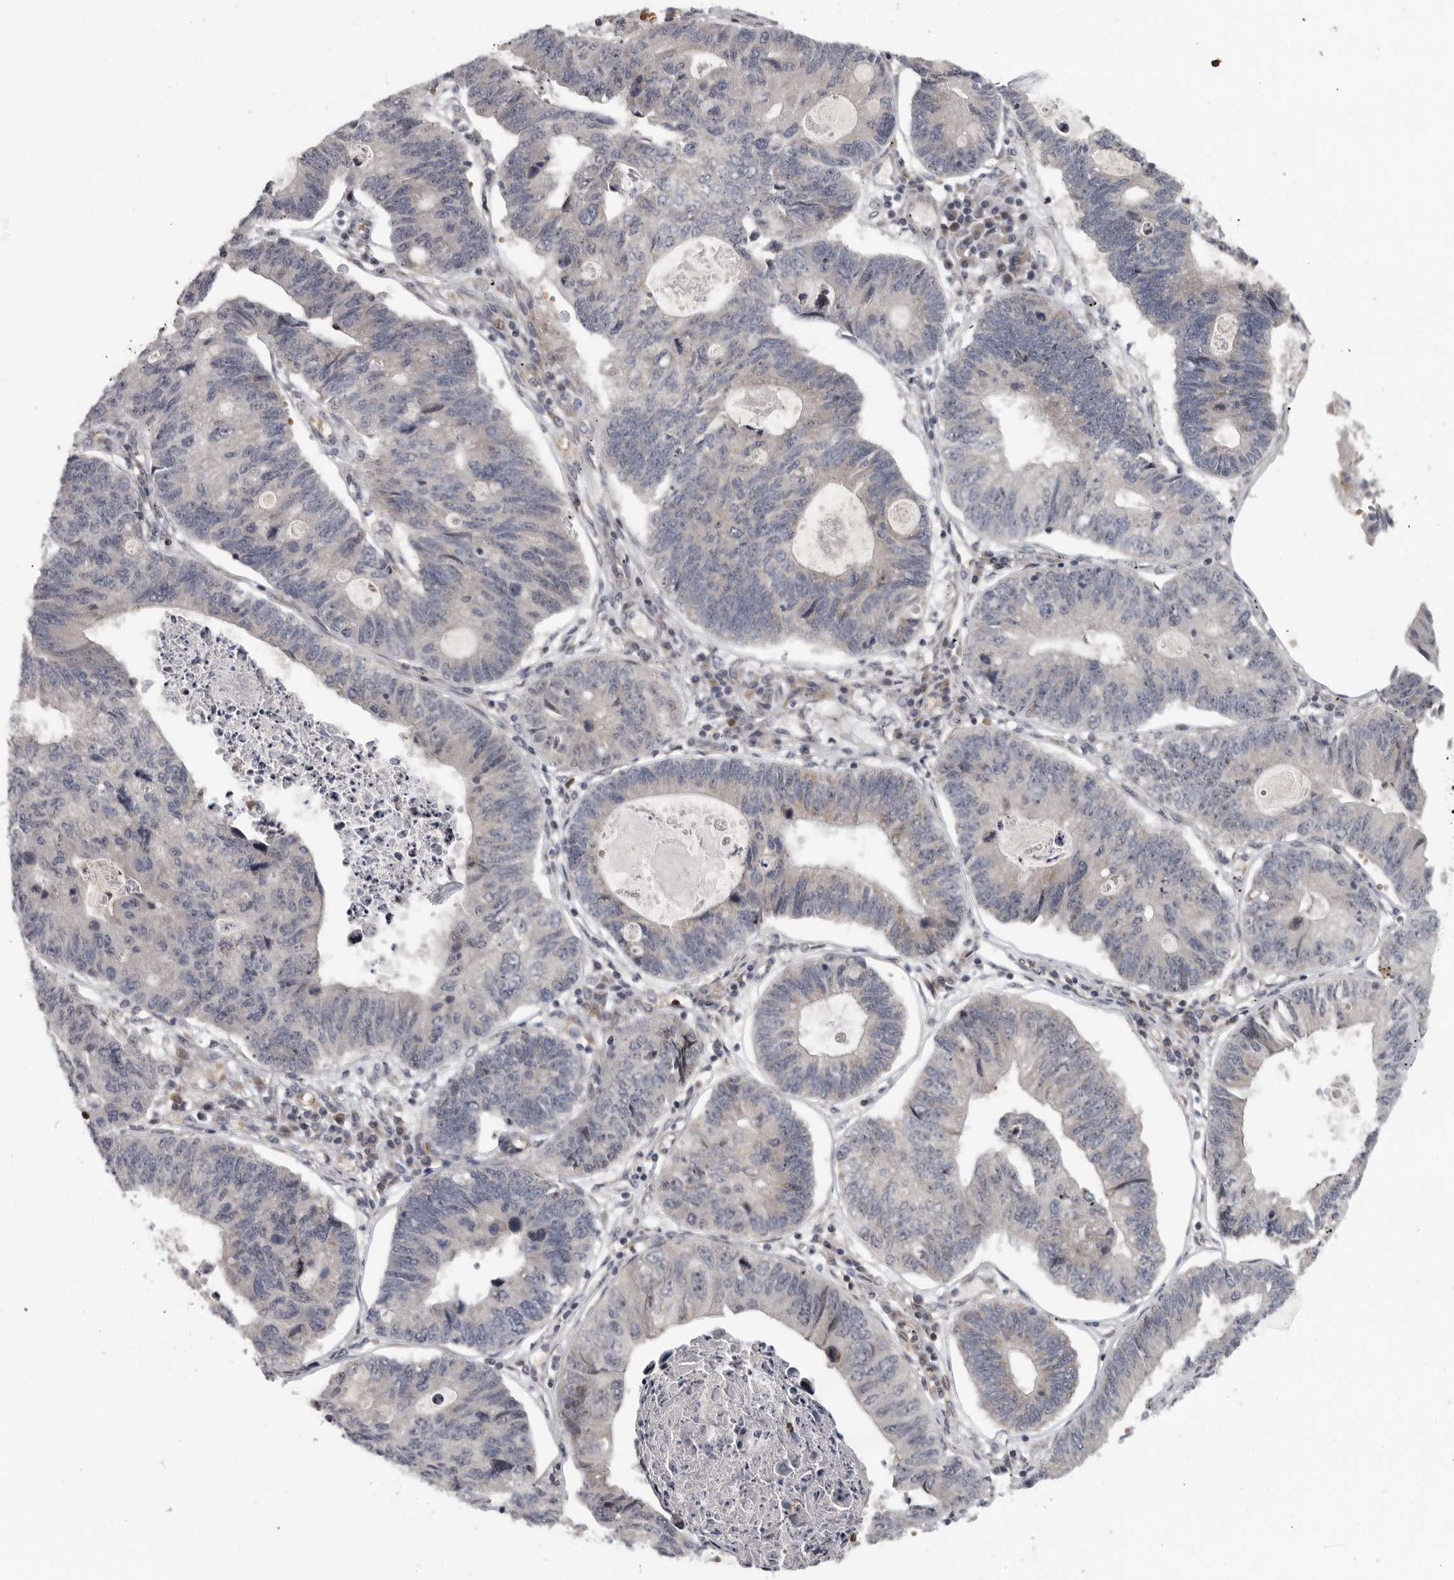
{"staining": {"intensity": "weak", "quantity": "<25%", "location": "cytoplasmic/membranous"}, "tissue": "stomach cancer", "cell_type": "Tumor cells", "image_type": "cancer", "snomed": [{"axis": "morphology", "description": "Adenocarcinoma, NOS"}, {"axis": "topography", "description": "Stomach"}], "caption": "High power microscopy photomicrograph of an IHC photomicrograph of stomach cancer, revealing no significant staining in tumor cells.", "gene": "PDCD11", "patient": {"sex": "male", "age": 59}}